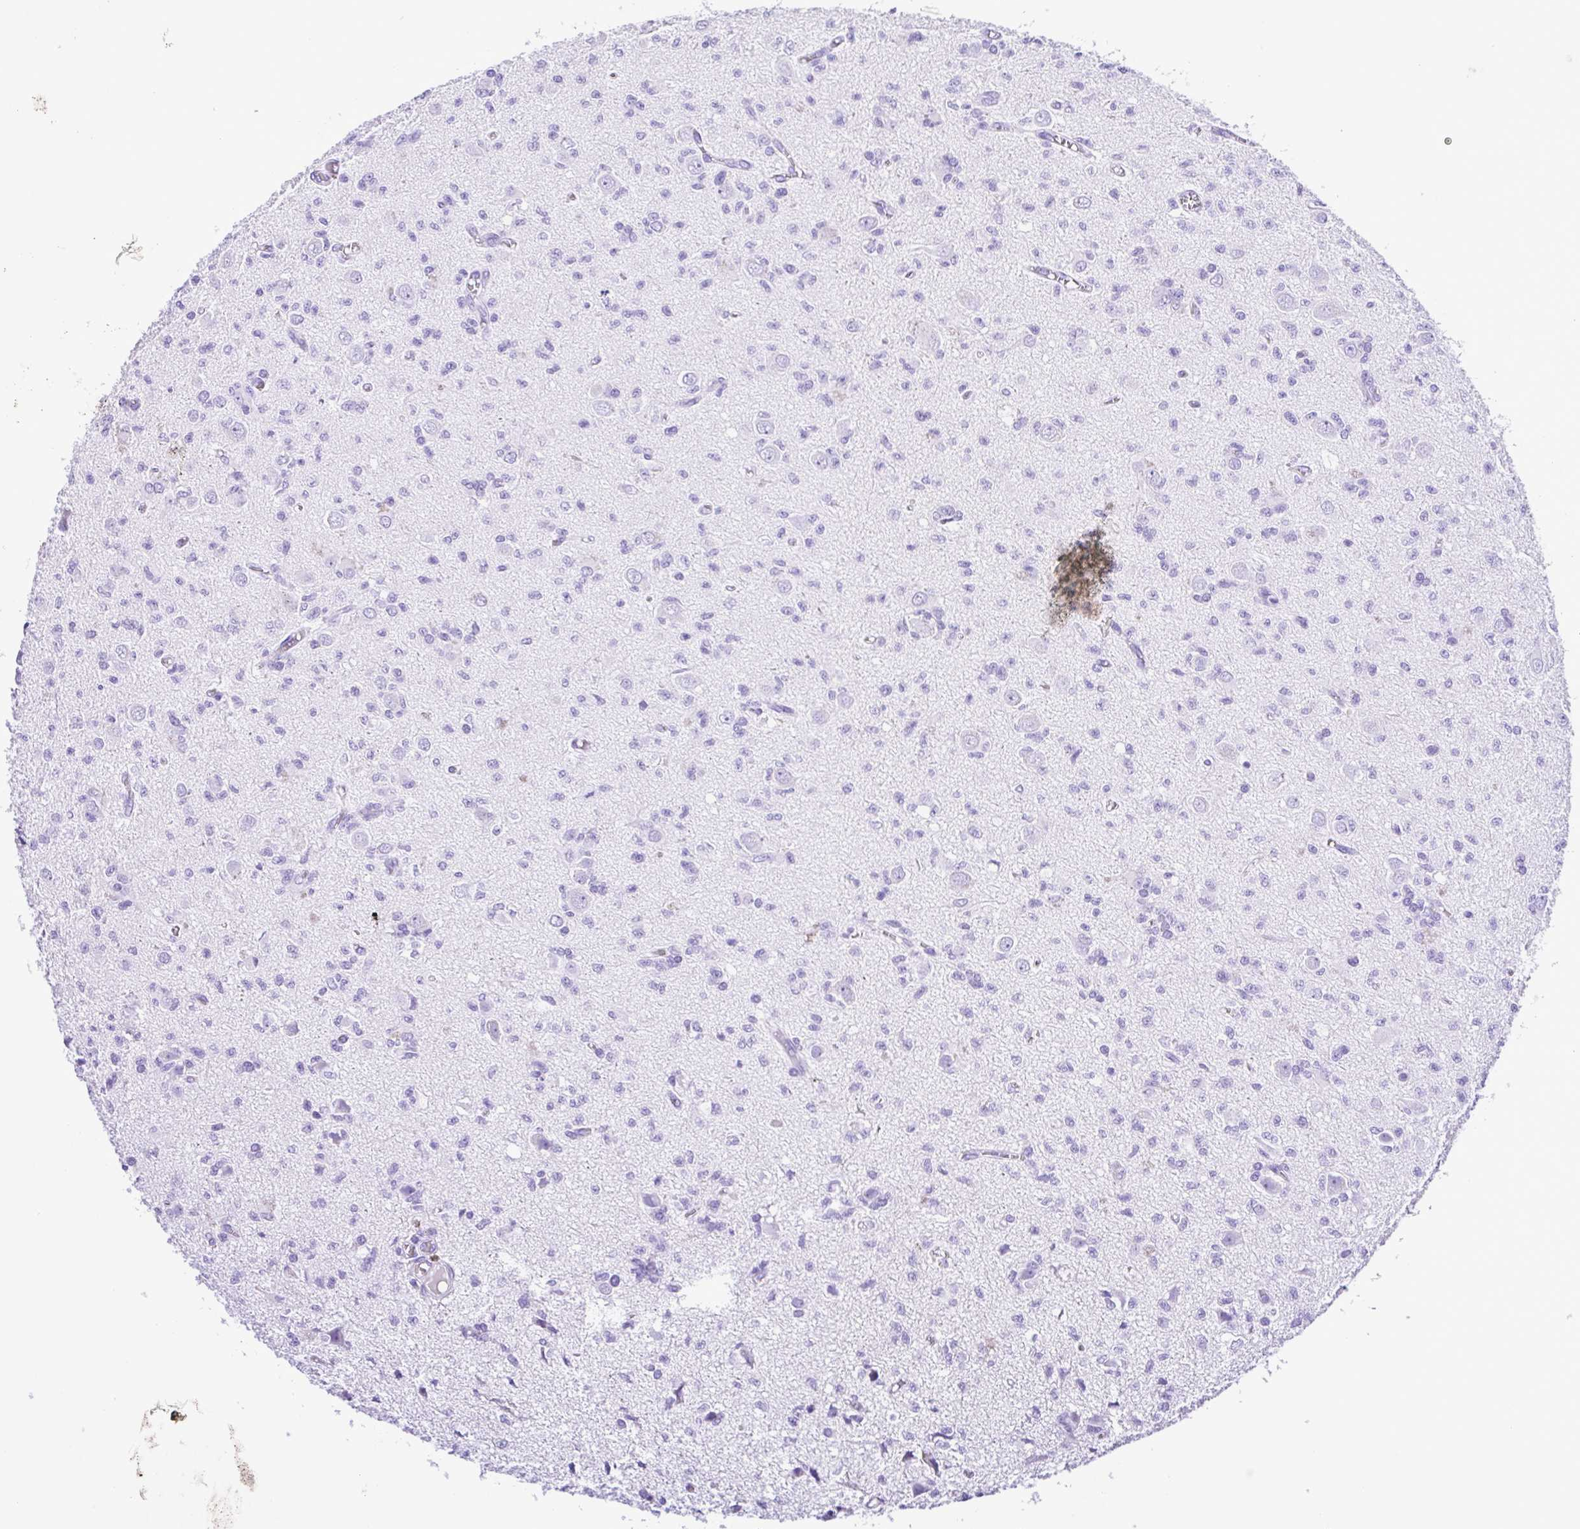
{"staining": {"intensity": "negative", "quantity": "none", "location": "none"}, "tissue": "glioma", "cell_type": "Tumor cells", "image_type": "cancer", "snomed": [{"axis": "morphology", "description": "Glioma, malignant, Low grade"}, {"axis": "topography", "description": "Brain"}], "caption": "Glioma stained for a protein using IHC shows no positivity tumor cells.", "gene": "SYT1", "patient": {"sex": "male", "age": 64}}